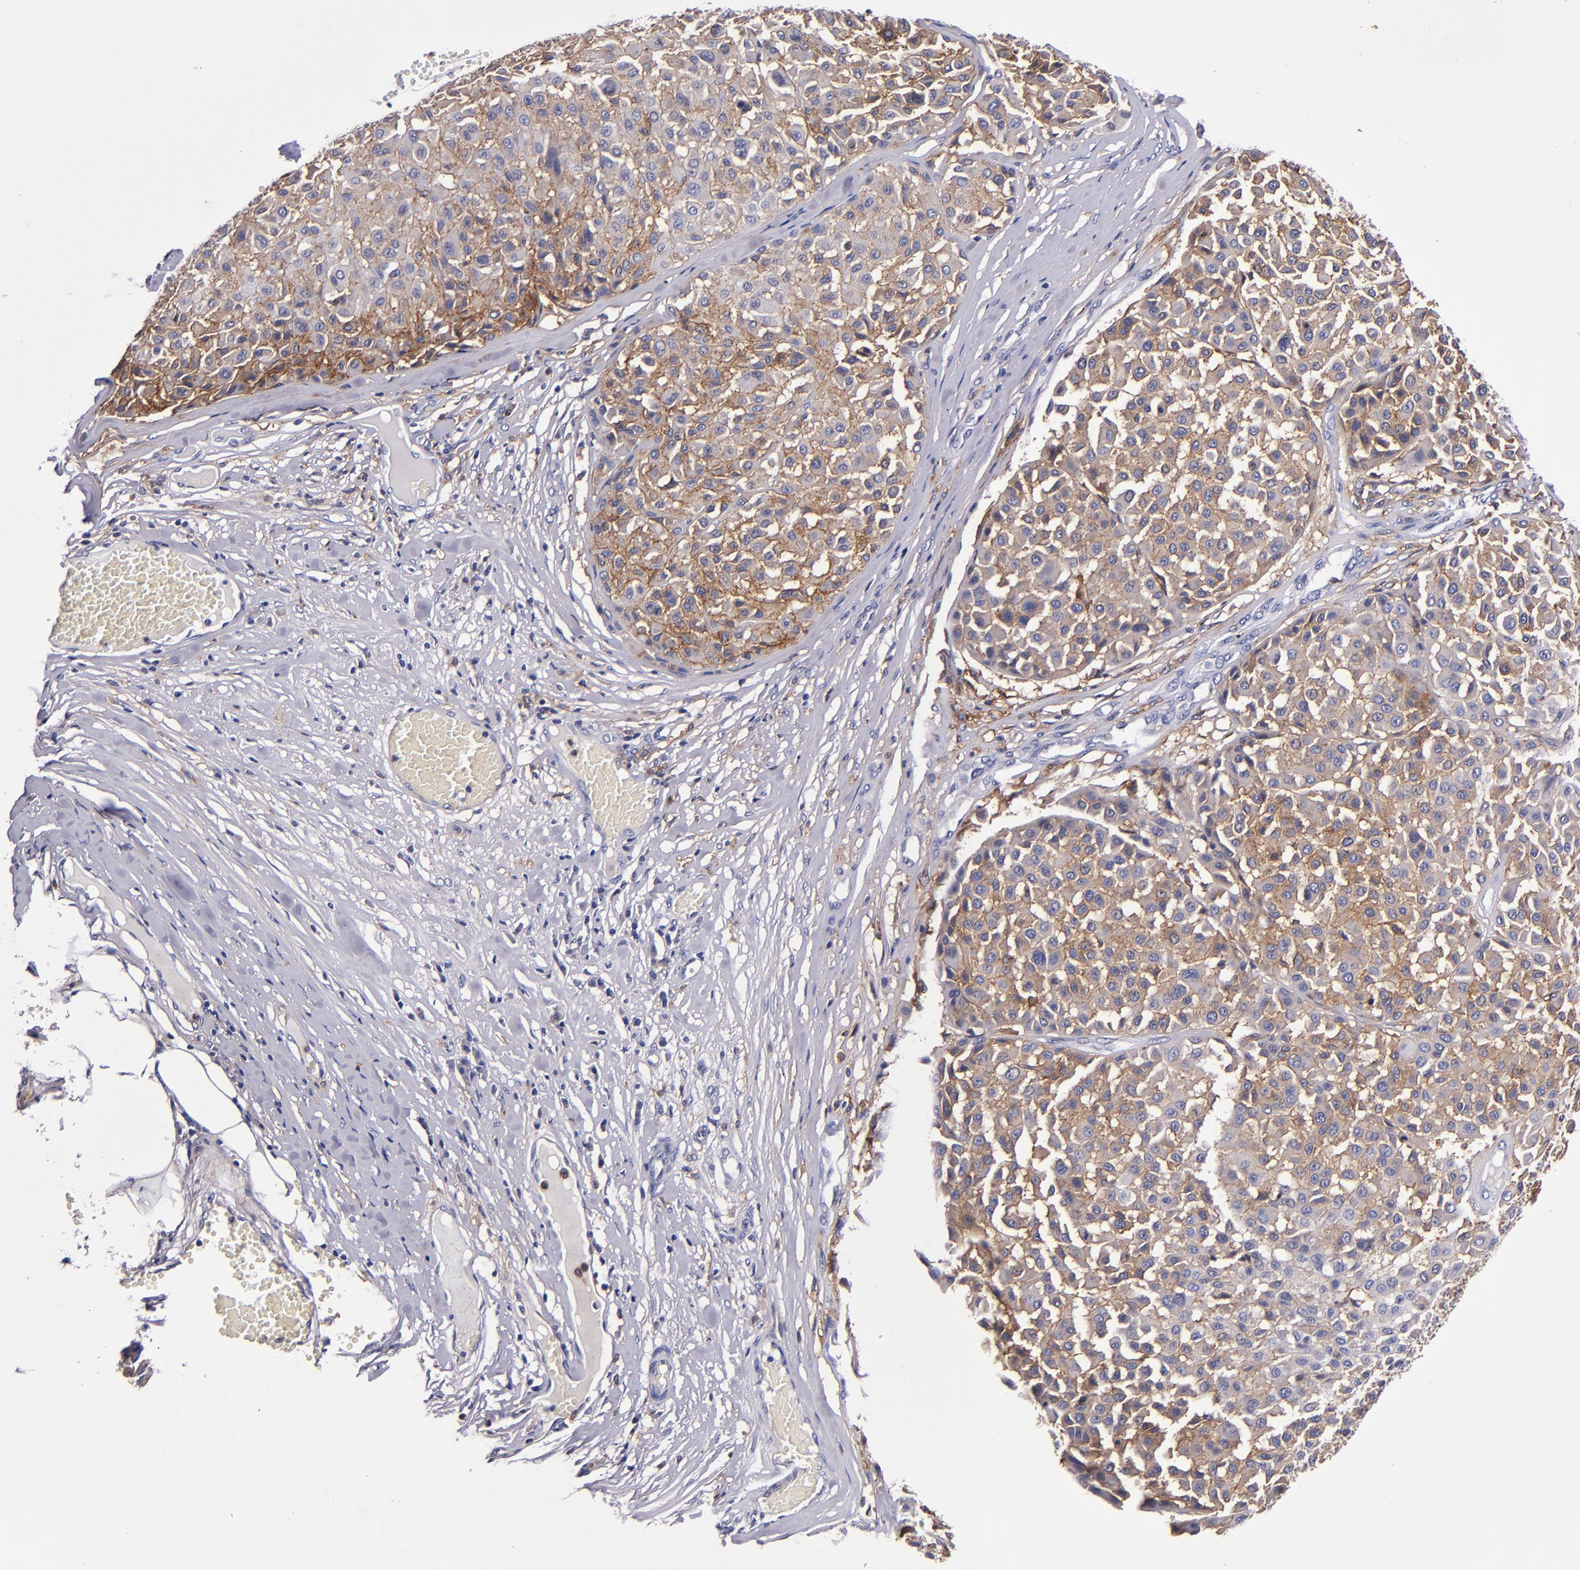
{"staining": {"intensity": "weak", "quantity": "25%-75%", "location": "cytoplasmic/membranous"}, "tissue": "melanoma", "cell_type": "Tumor cells", "image_type": "cancer", "snomed": [{"axis": "morphology", "description": "Malignant melanoma, Metastatic site"}, {"axis": "topography", "description": "Soft tissue"}], "caption": "Malignant melanoma (metastatic site) stained for a protein reveals weak cytoplasmic/membranous positivity in tumor cells.", "gene": "SIRPA", "patient": {"sex": "male", "age": 41}}